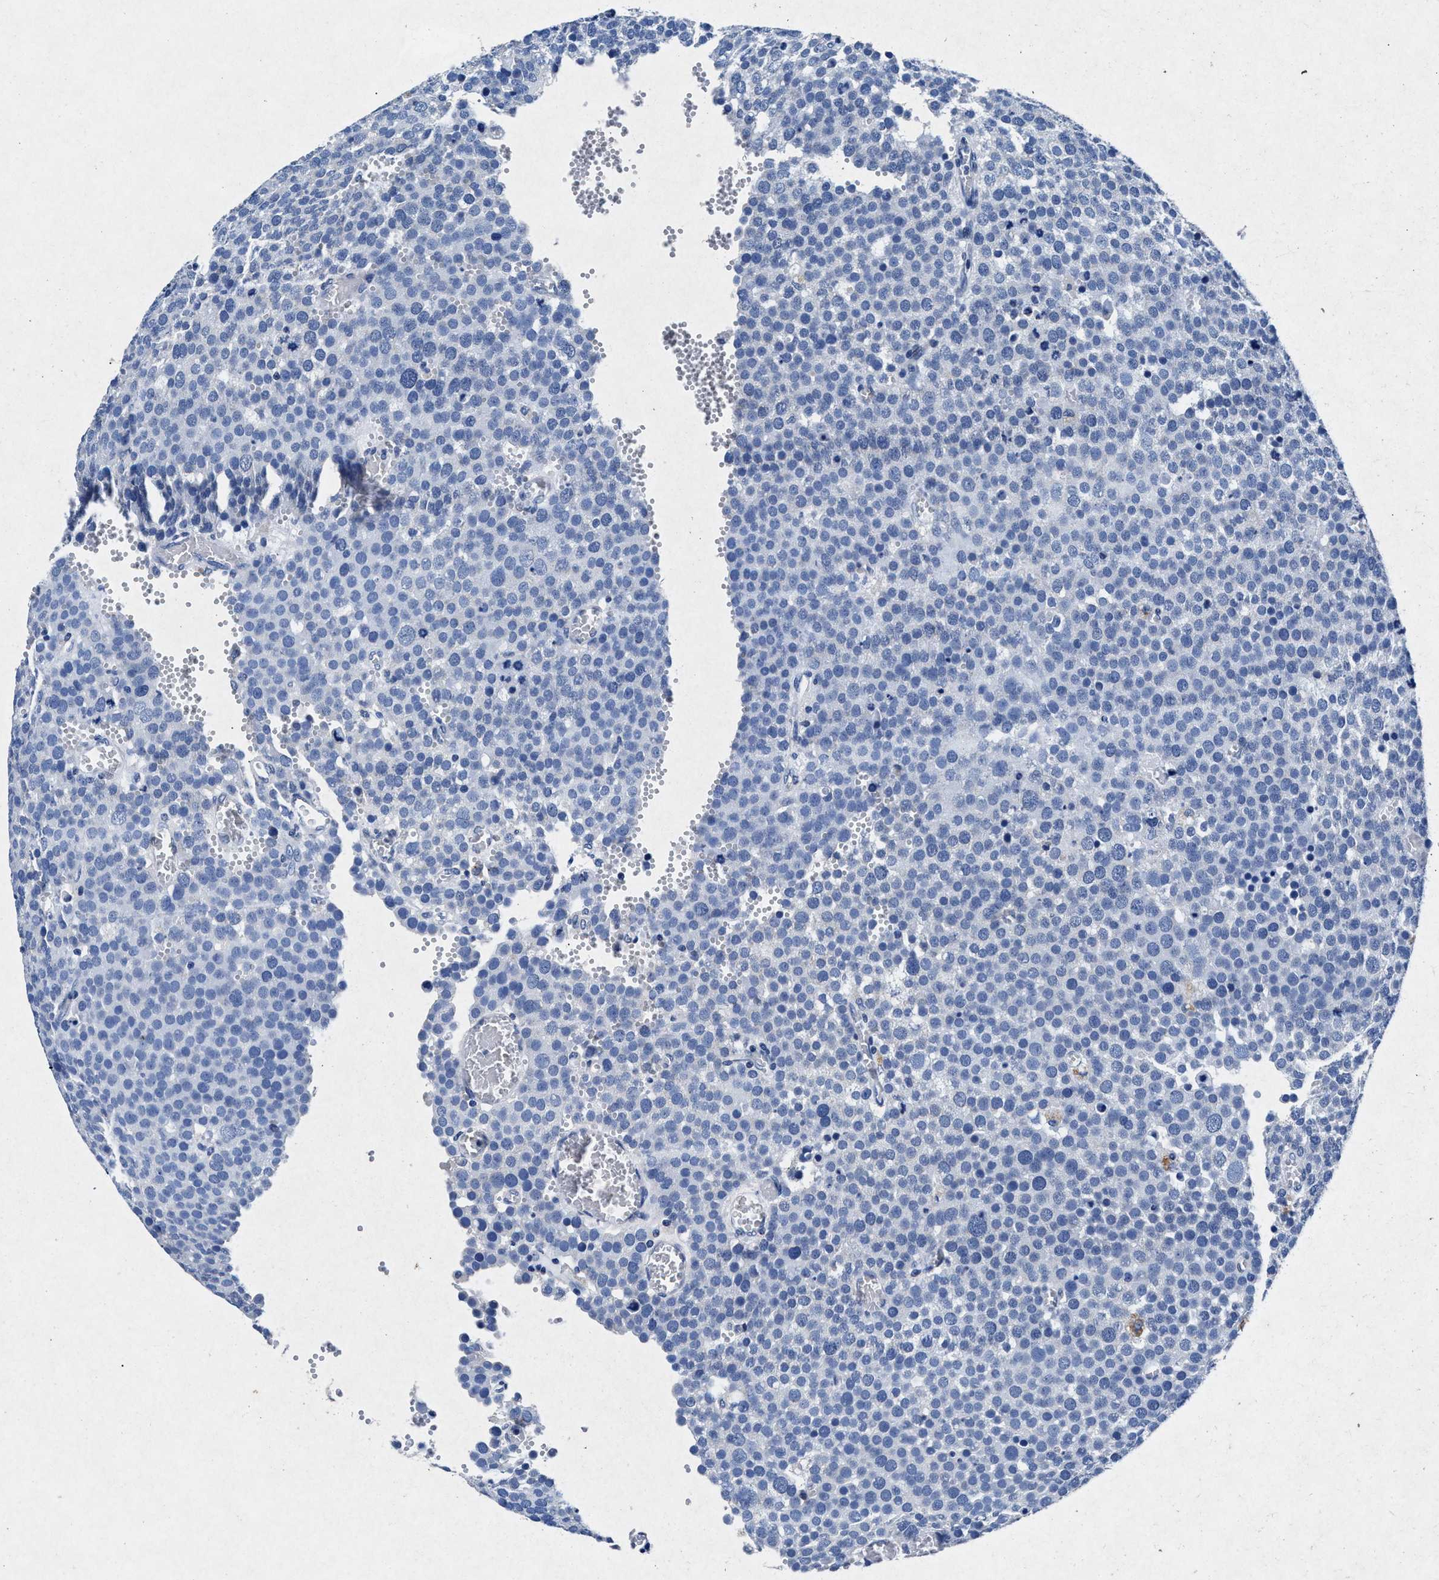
{"staining": {"intensity": "negative", "quantity": "none", "location": "none"}, "tissue": "testis cancer", "cell_type": "Tumor cells", "image_type": "cancer", "snomed": [{"axis": "morphology", "description": "Normal tissue, NOS"}, {"axis": "morphology", "description": "Seminoma, NOS"}, {"axis": "topography", "description": "Testis"}], "caption": "DAB immunohistochemical staining of testis cancer (seminoma) reveals no significant expression in tumor cells.", "gene": "MAP6", "patient": {"sex": "male", "age": 71}}